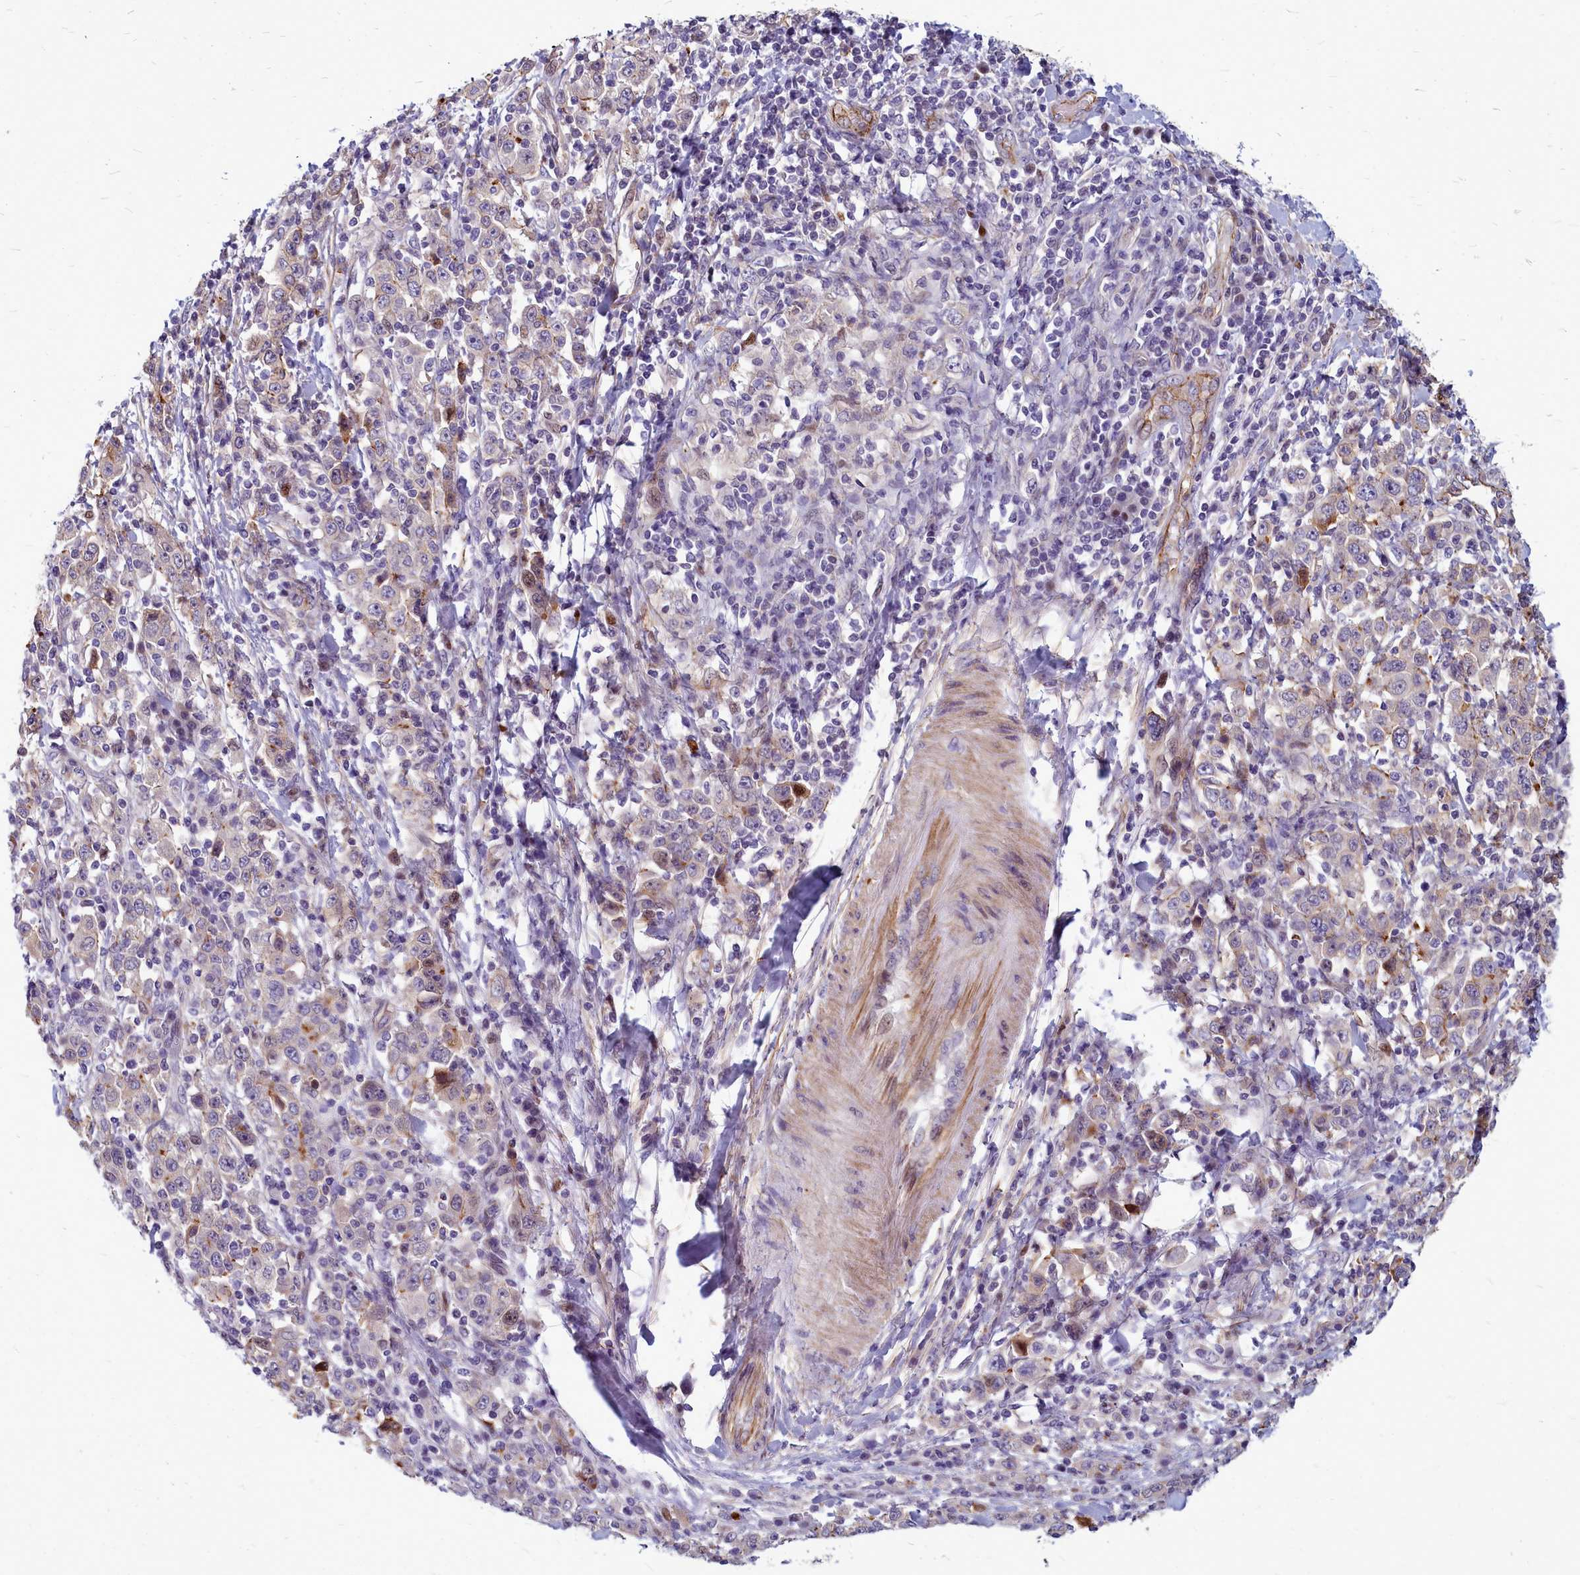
{"staining": {"intensity": "negative", "quantity": "none", "location": "none"}, "tissue": "stomach cancer", "cell_type": "Tumor cells", "image_type": "cancer", "snomed": [{"axis": "morphology", "description": "Normal tissue, NOS"}, {"axis": "morphology", "description": "Adenocarcinoma, NOS"}, {"axis": "topography", "description": "Stomach, upper"}, {"axis": "topography", "description": "Stomach"}], "caption": "Adenocarcinoma (stomach) was stained to show a protein in brown. There is no significant staining in tumor cells.", "gene": "TTC5", "patient": {"sex": "male", "age": 59}}